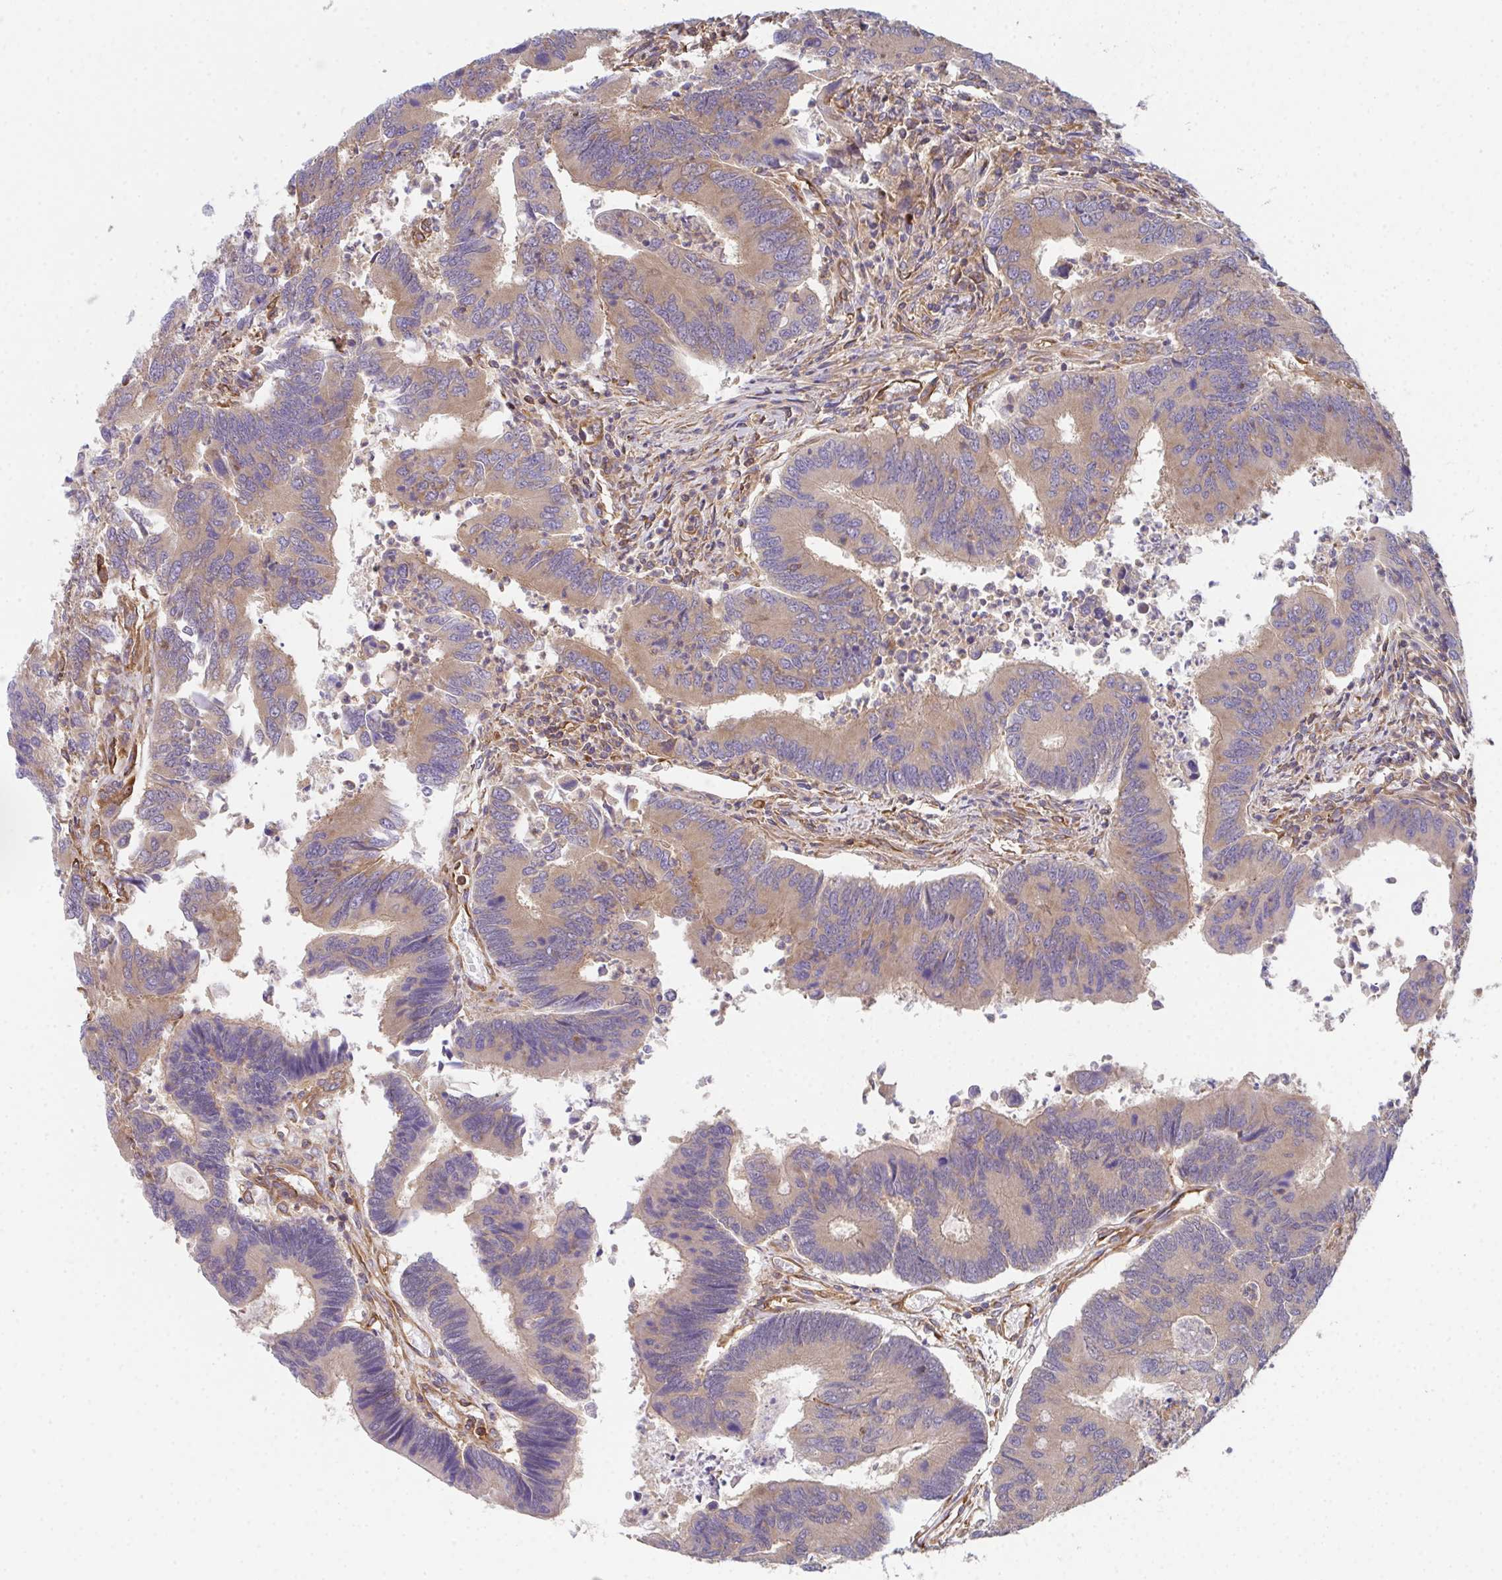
{"staining": {"intensity": "moderate", "quantity": "25%-75%", "location": "cytoplasmic/membranous"}, "tissue": "colorectal cancer", "cell_type": "Tumor cells", "image_type": "cancer", "snomed": [{"axis": "morphology", "description": "Adenocarcinoma, NOS"}, {"axis": "topography", "description": "Colon"}], "caption": "Colorectal adenocarcinoma stained for a protein exhibits moderate cytoplasmic/membranous positivity in tumor cells.", "gene": "TMEM229A", "patient": {"sex": "female", "age": 67}}